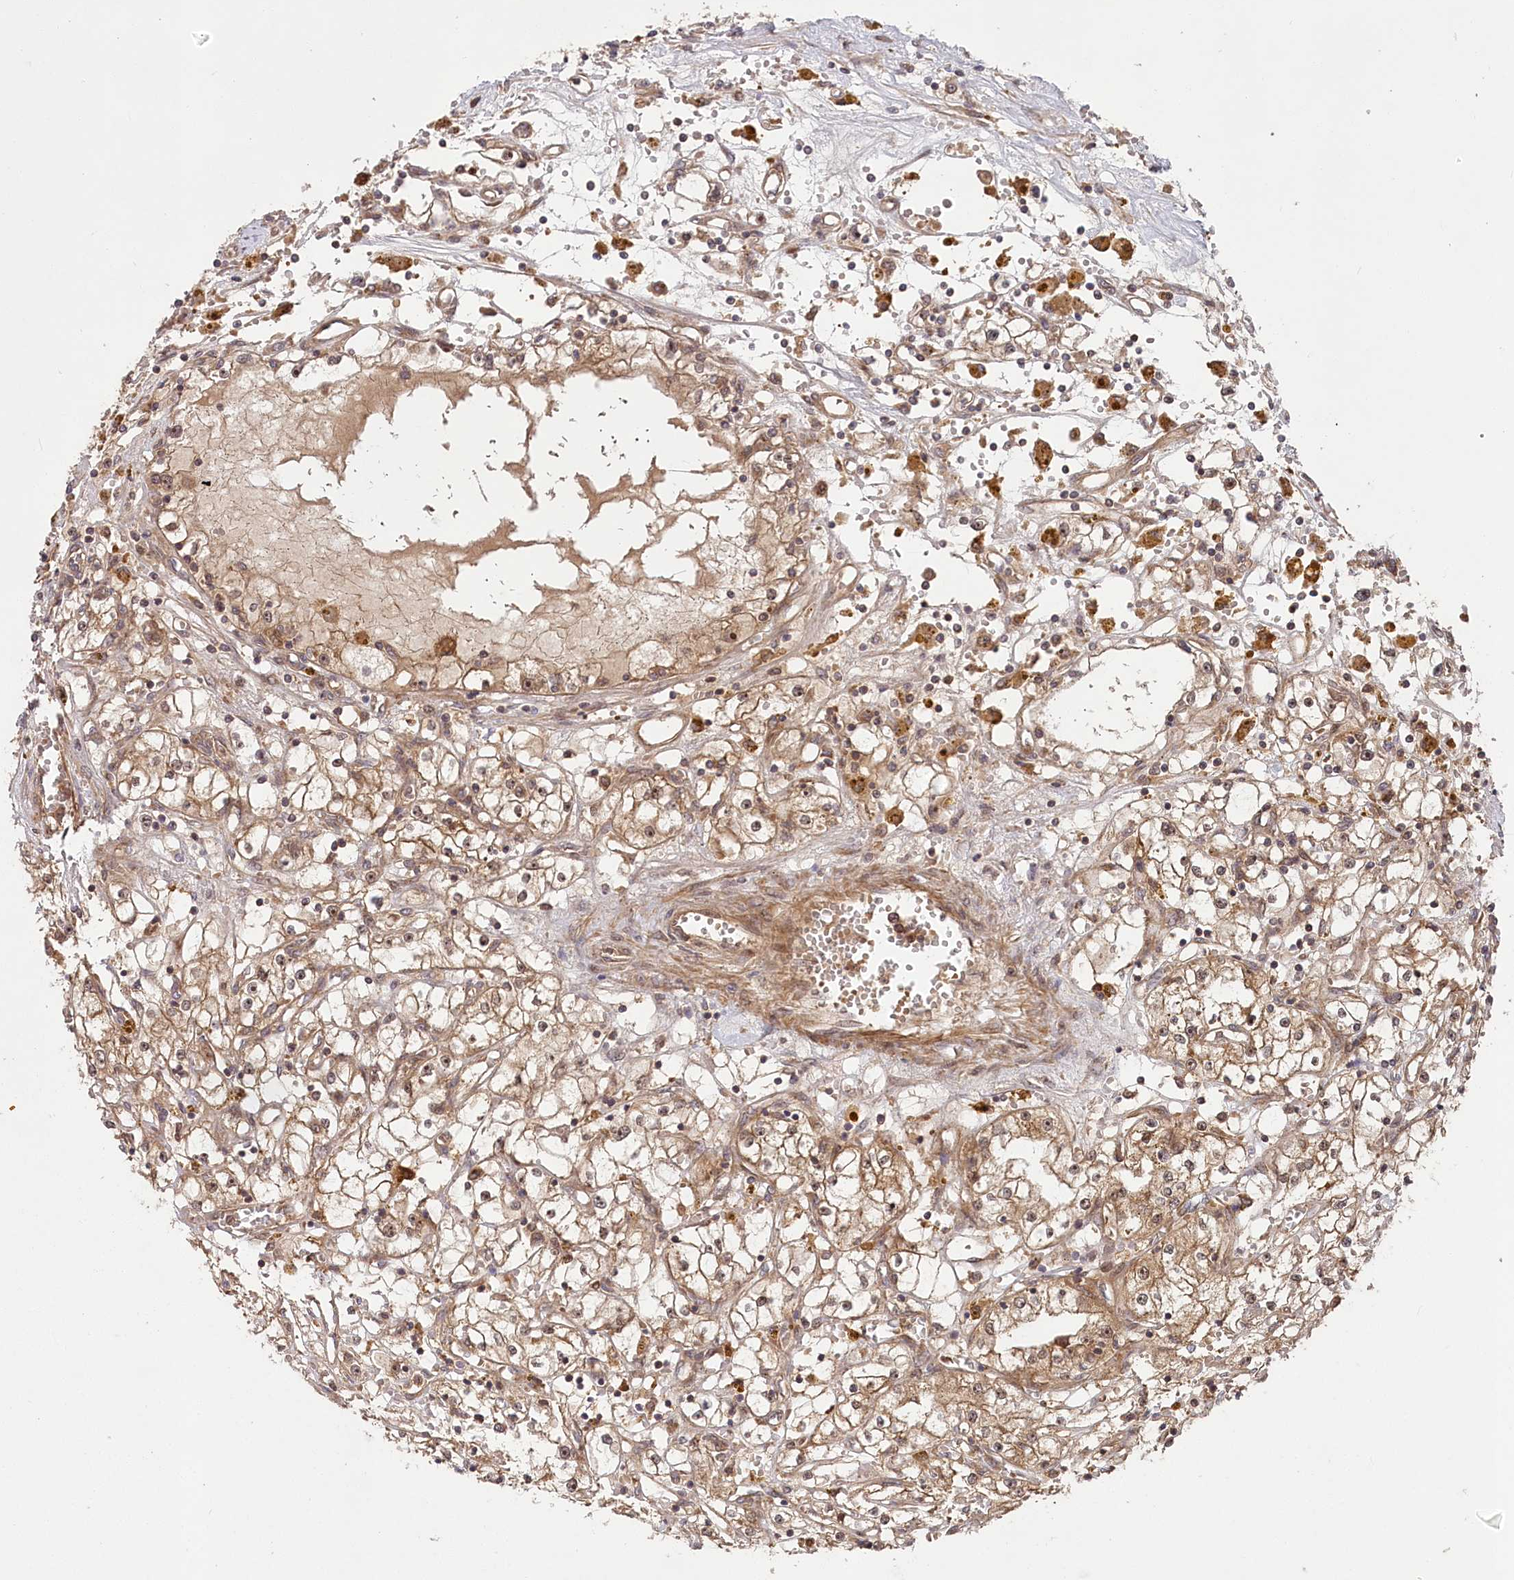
{"staining": {"intensity": "moderate", "quantity": ">75%", "location": "cytoplasmic/membranous,nuclear"}, "tissue": "renal cancer", "cell_type": "Tumor cells", "image_type": "cancer", "snomed": [{"axis": "morphology", "description": "Adenocarcinoma, NOS"}, {"axis": "topography", "description": "Kidney"}], "caption": "Renal cancer was stained to show a protein in brown. There is medium levels of moderate cytoplasmic/membranous and nuclear staining in approximately >75% of tumor cells.", "gene": "TBCA", "patient": {"sex": "male", "age": 56}}